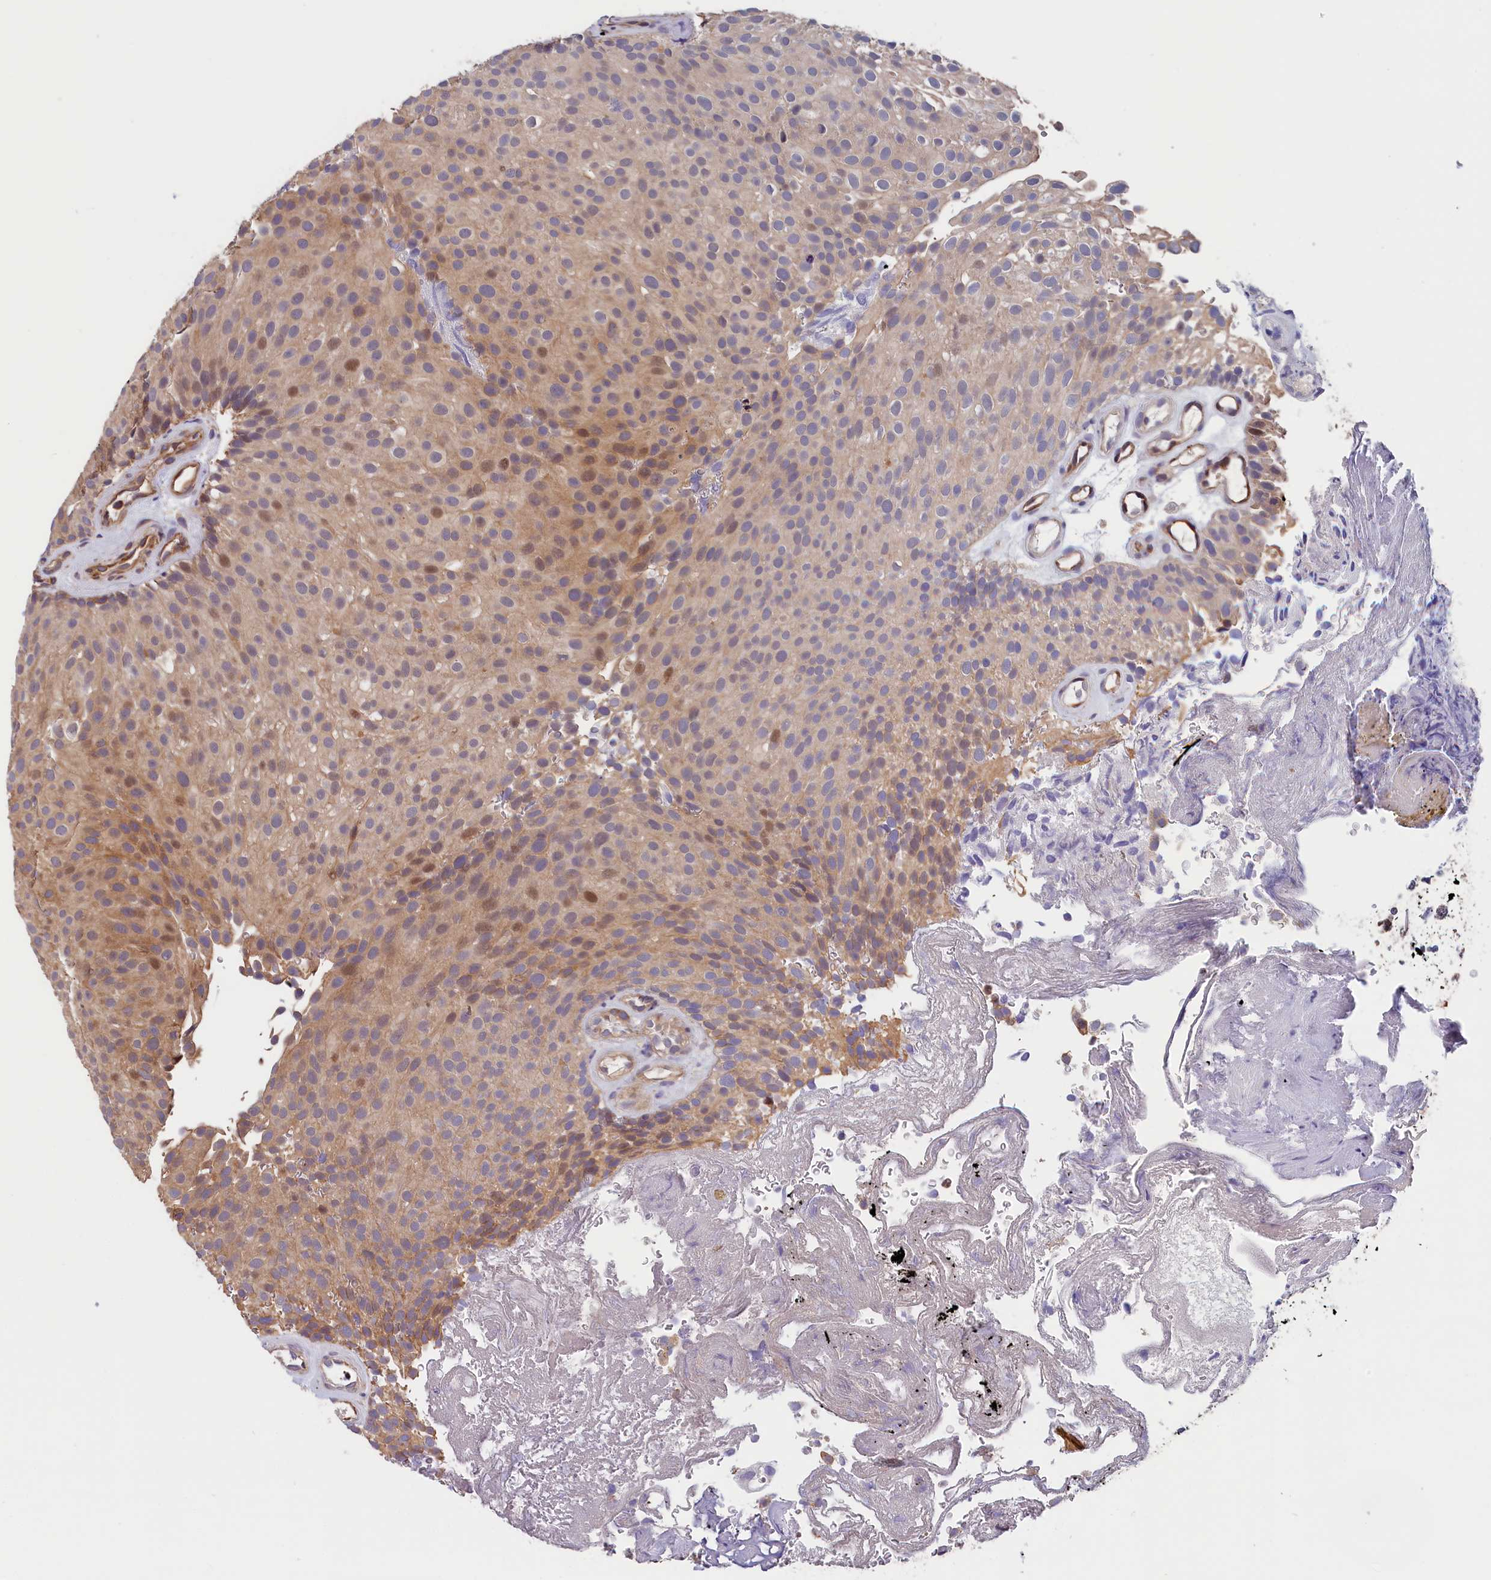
{"staining": {"intensity": "moderate", "quantity": "25%-75%", "location": "cytoplasmic/membranous,nuclear"}, "tissue": "urothelial cancer", "cell_type": "Tumor cells", "image_type": "cancer", "snomed": [{"axis": "morphology", "description": "Urothelial carcinoma, Low grade"}, {"axis": "topography", "description": "Urinary bladder"}], "caption": "A histopathology image of human urothelial cancer stained for a protein shows moderate cytoplasmic/membranous and nuclear brown staining in tumor cells.", "gene": "TMEM116", "patient": {"sex": "male", "age": 78}}